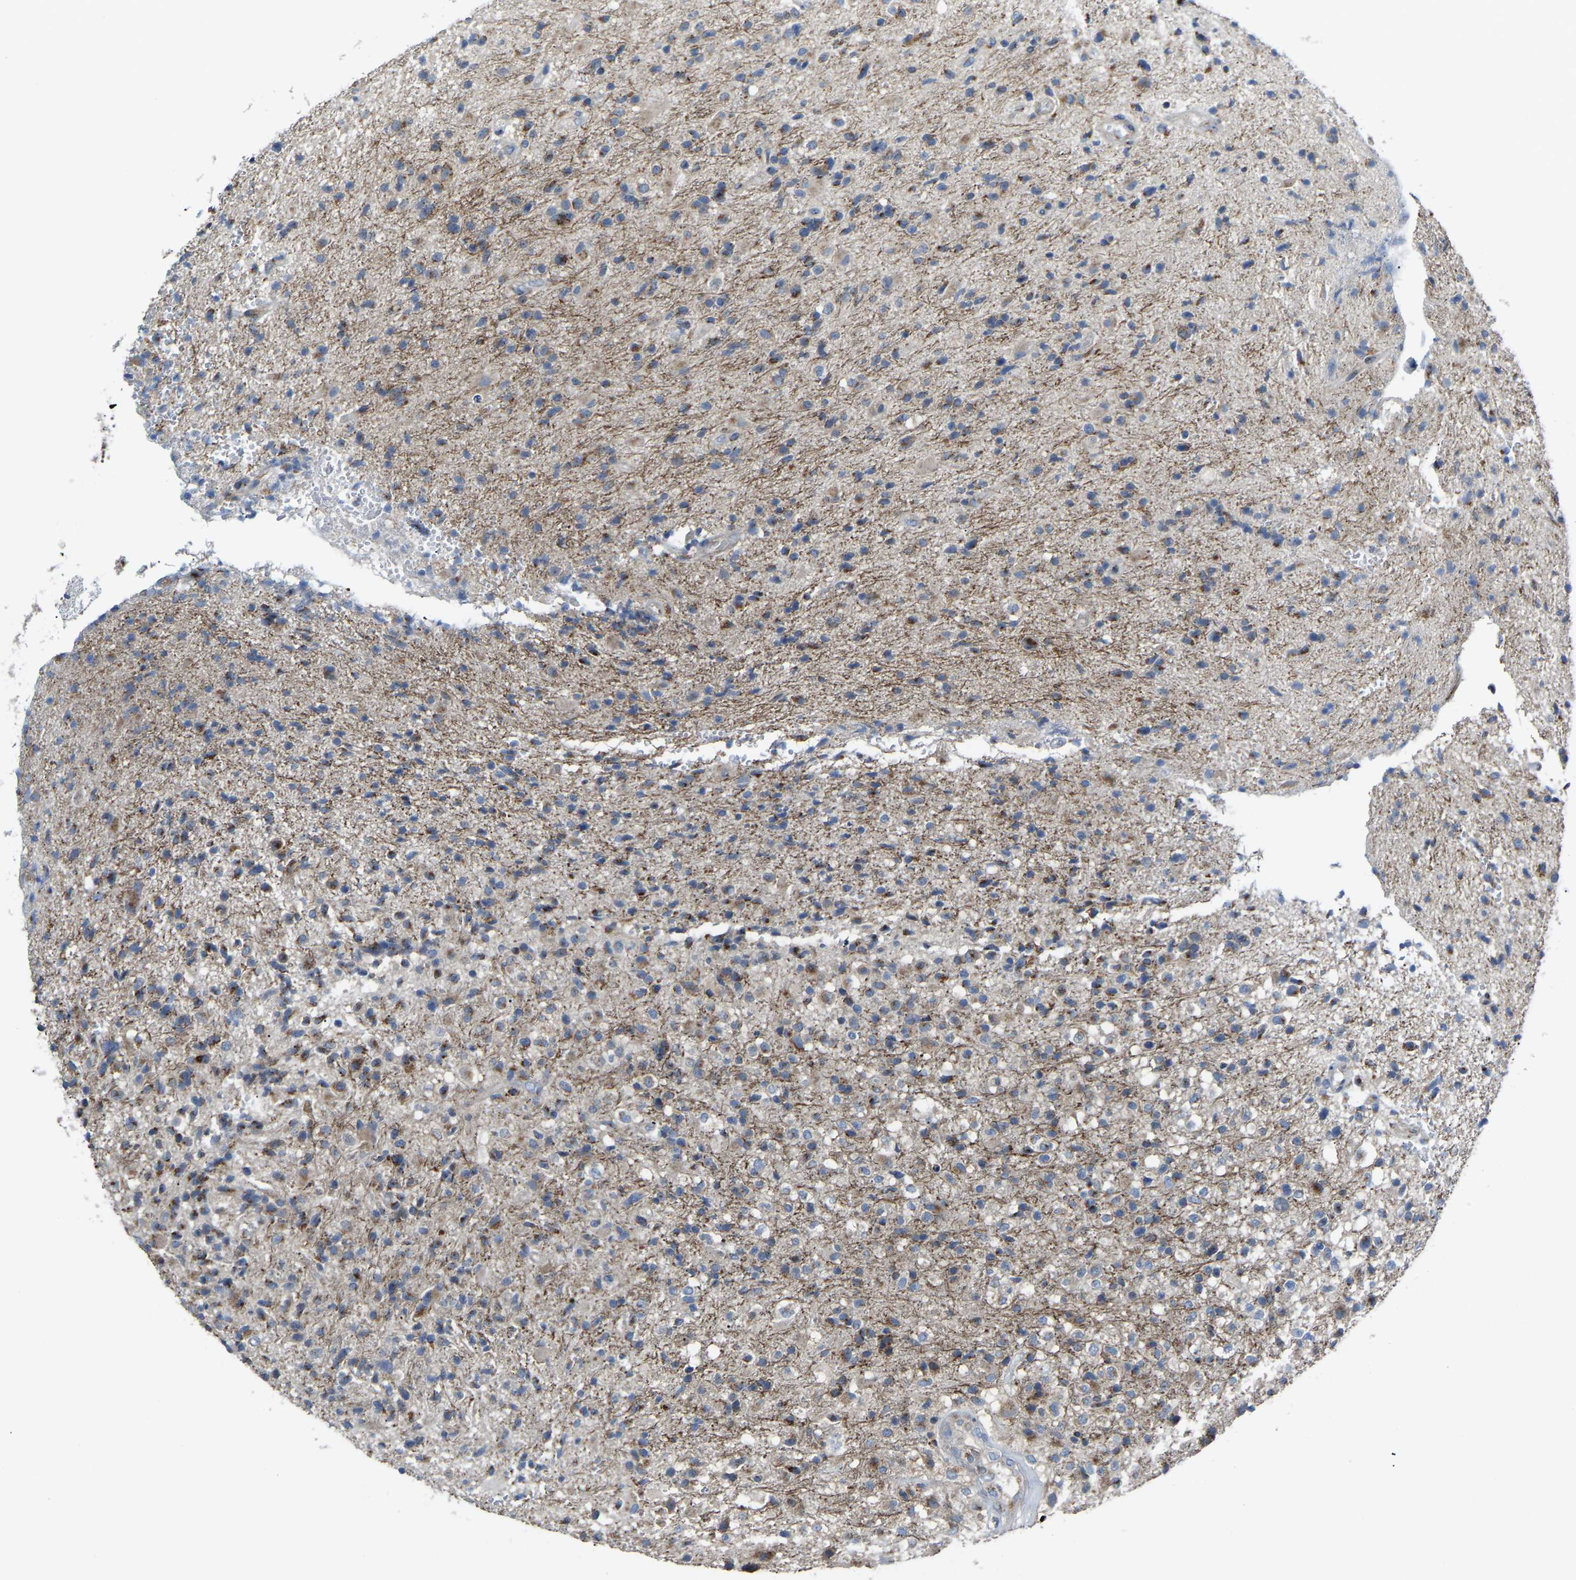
{"staining": {"intensity": "moderate", "quantity": "<25%", "location": "cytoplasmic/membranous"}, "tissue": "glioma", "cell_type": "Tumor cells", "image_type": "cancer", "snomed": [{"axis": "morphology", "description": "Glioma, malignant, High grade"}, {"axis": "topography", "description": "Brain"}], "caption": "Protein positivity by IHC demonstrates moderate cytoplasmic/membranous positivity in approximately <25% of tumor cells in glioma.", "gene": "CANT1", "patient": {"sex": "male", "age": 72}}